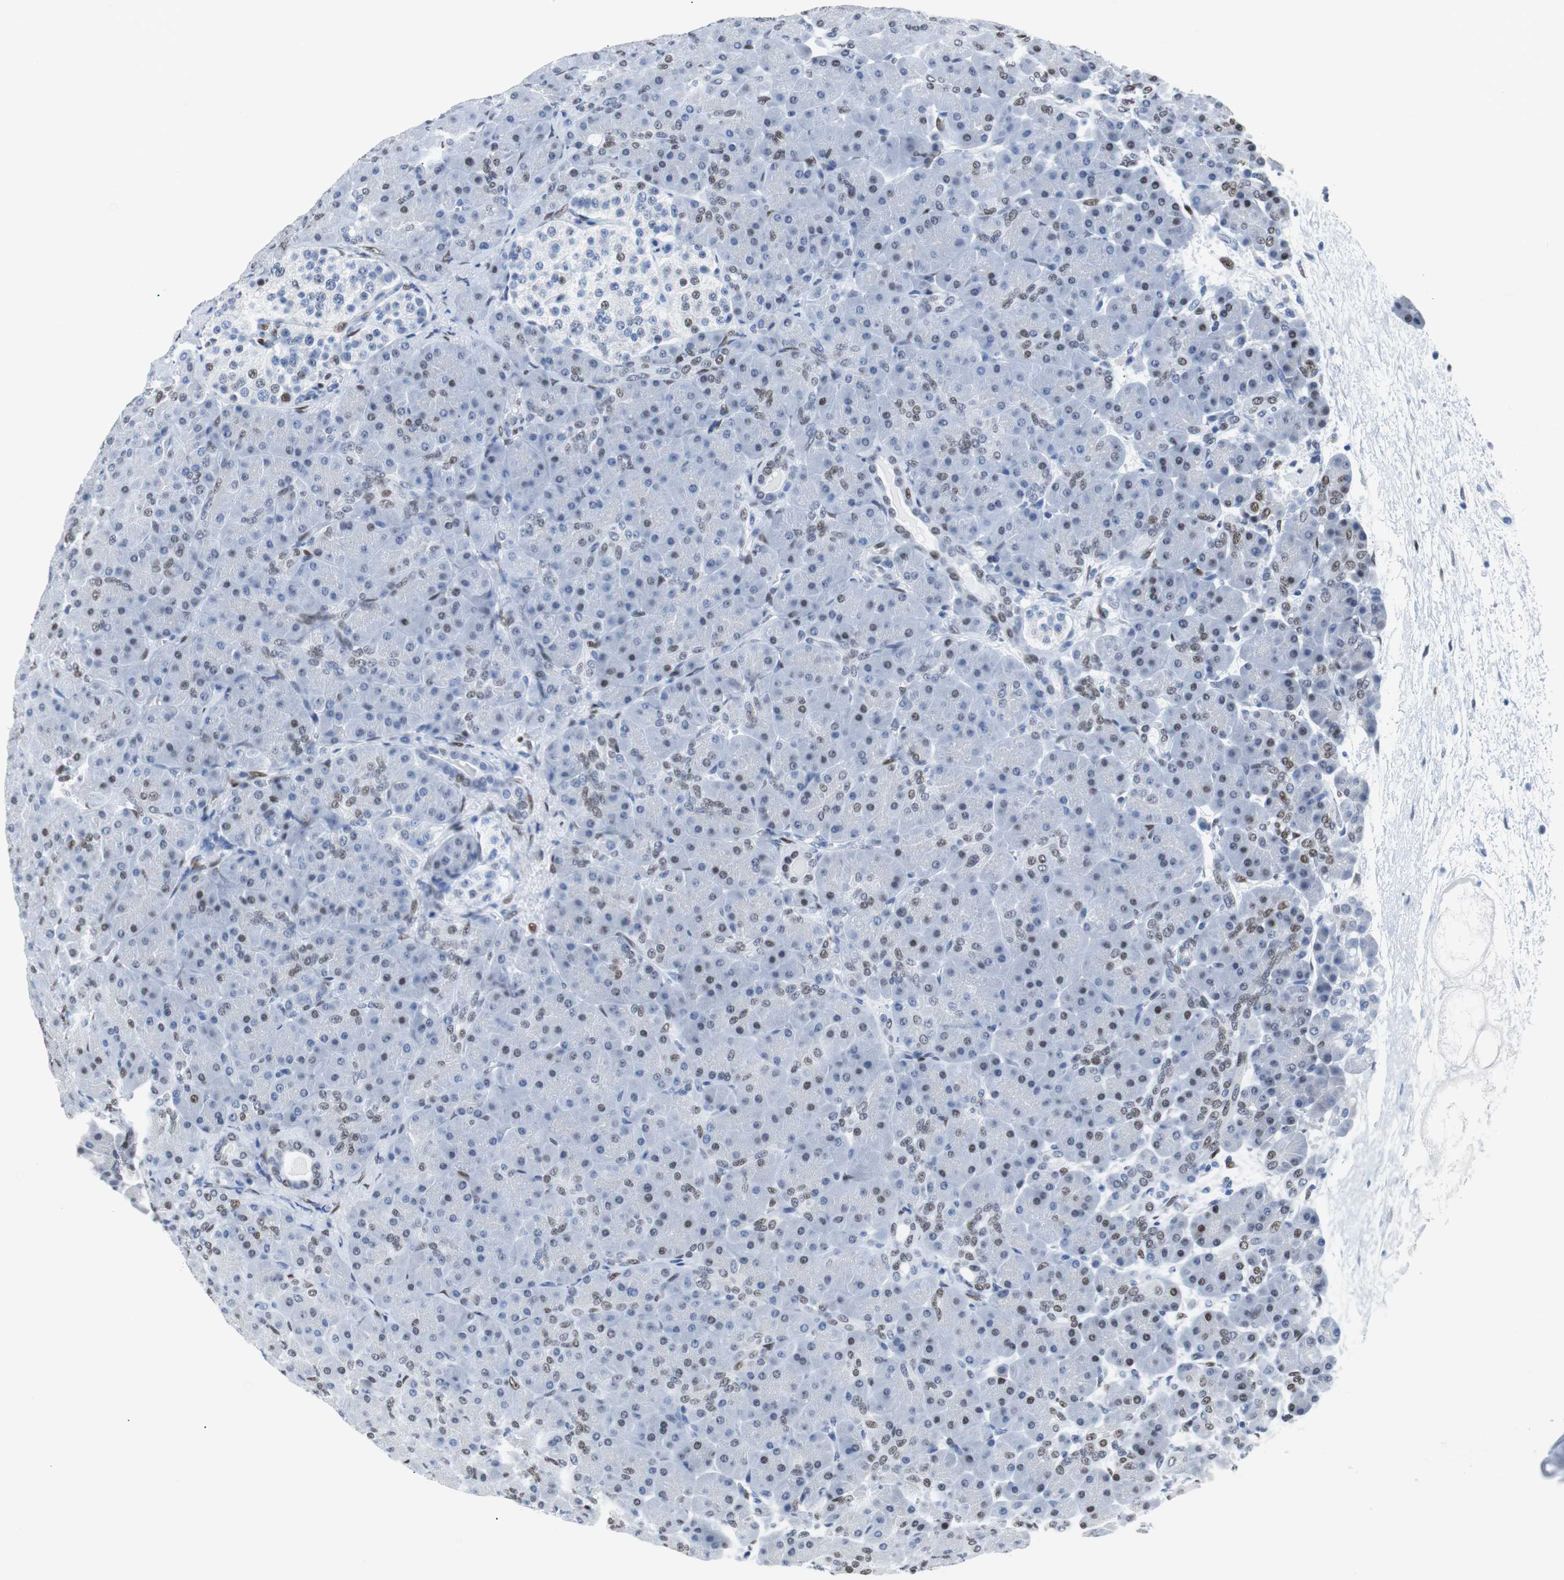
{"staining": {"intensity": "weak", "quantity": "<25%", "location": "nuclear"}, "tissue": "pancreas", "cell_type": "Exocrine glandular cells", "image_type": "normal", "snomed": [{"axis": "morphology", "description": "Normal tissue, NOS"}, {"axis": "topography", "description": "Pancreas"}], "caption": "A photomicrograph of human pancreas is negative for staining in exocrine glandular cells. (IHC, brightfield microscopy, high magnification).", "gene": "JUN", "patient": {"sex": "male", "age": 66}}